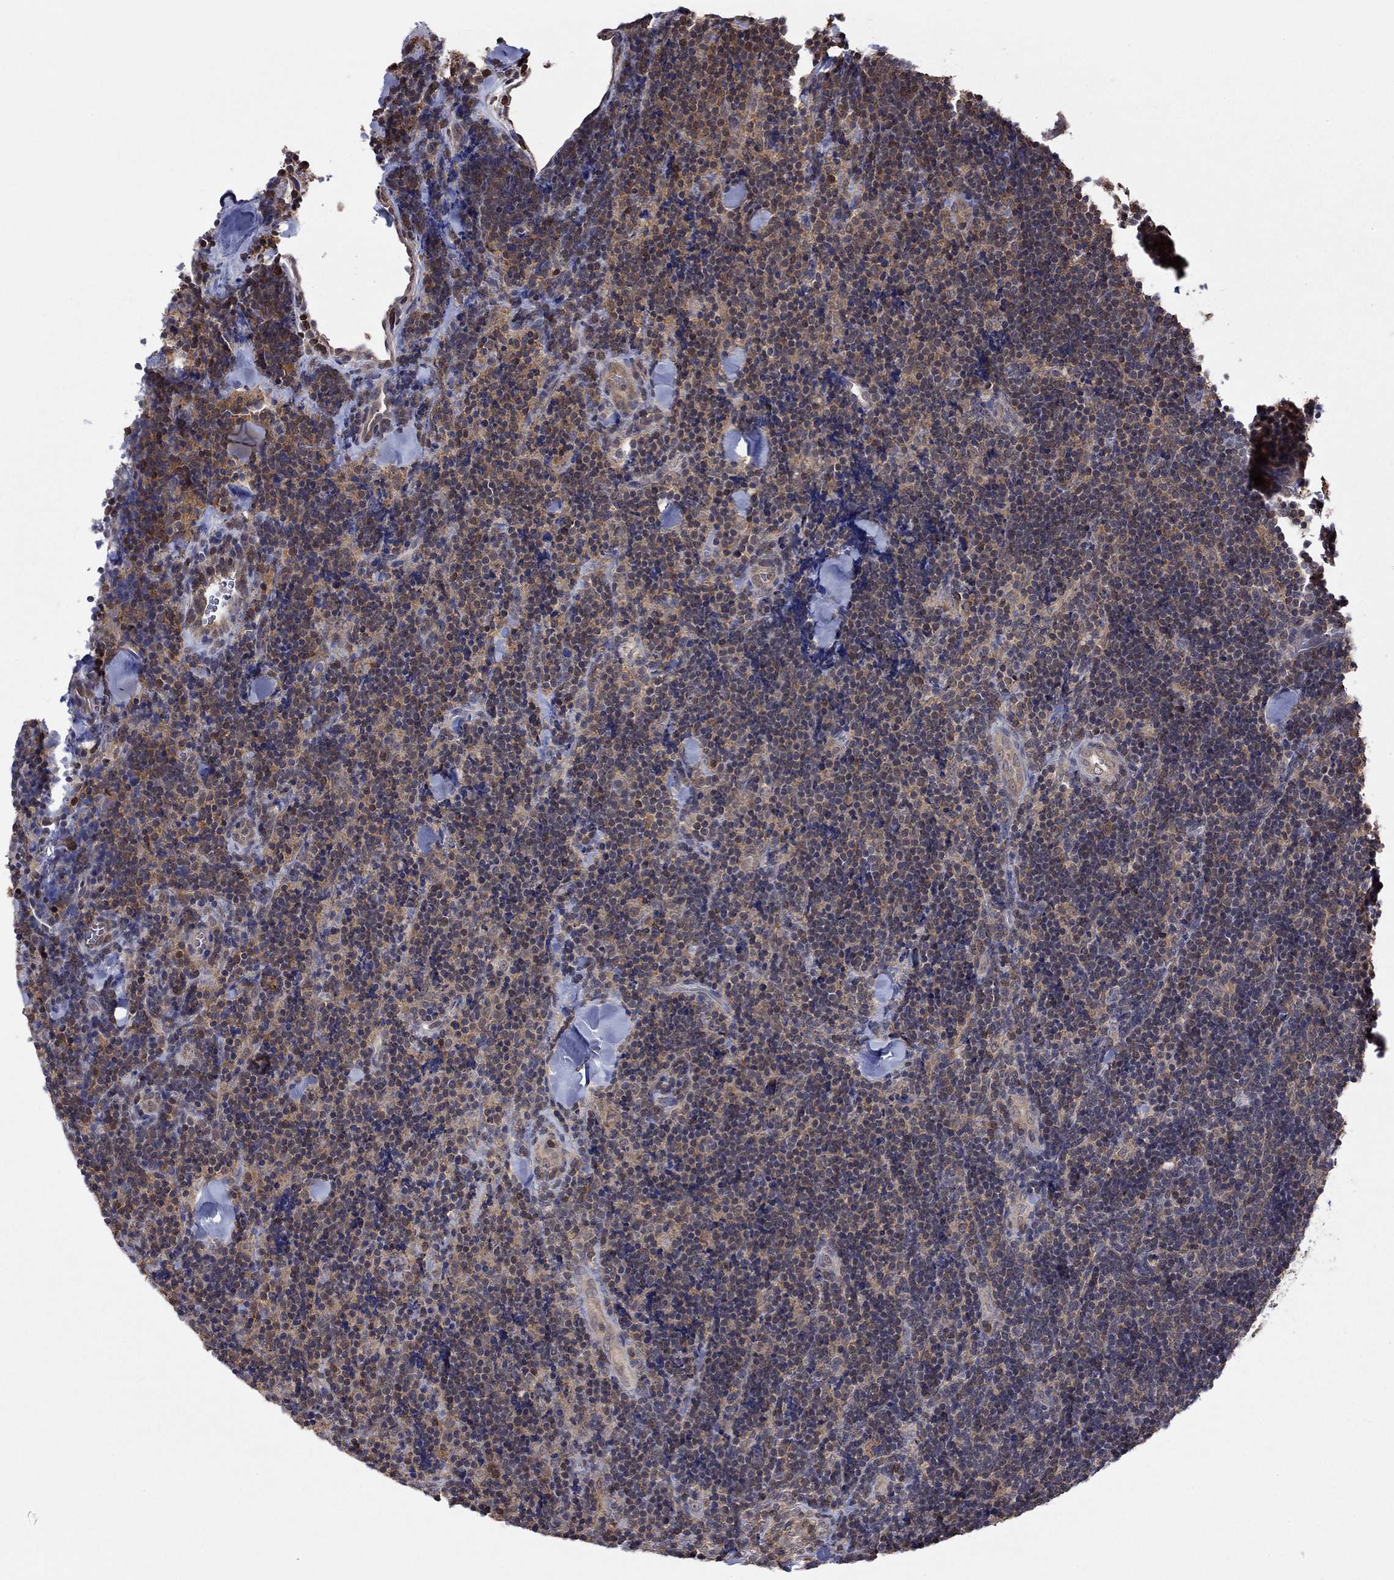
{"staining": {"intensity": "moderate", "quantity": "25%-75%", "location": "cytoplasmic/membranous"}, "tissue": "lymphoma", "cell_type": "Tumor cells", "image_type": "cancer", "snomed": [{"axis": "morphology", "description": "Malignant lymphoma, non-Hodgkin's type, Low grade"}, {"axis": "topography", "description": "Lymph node"}], "caption": "Protein staining by immunohistochemistry (IHC) demonstrates moderate cytoplasmic/membranous staining in approximately 25%-75% of tumor cells in lymphoma.", "gene": "RNF114", "patient": {"sex": "female", "age": 56}}